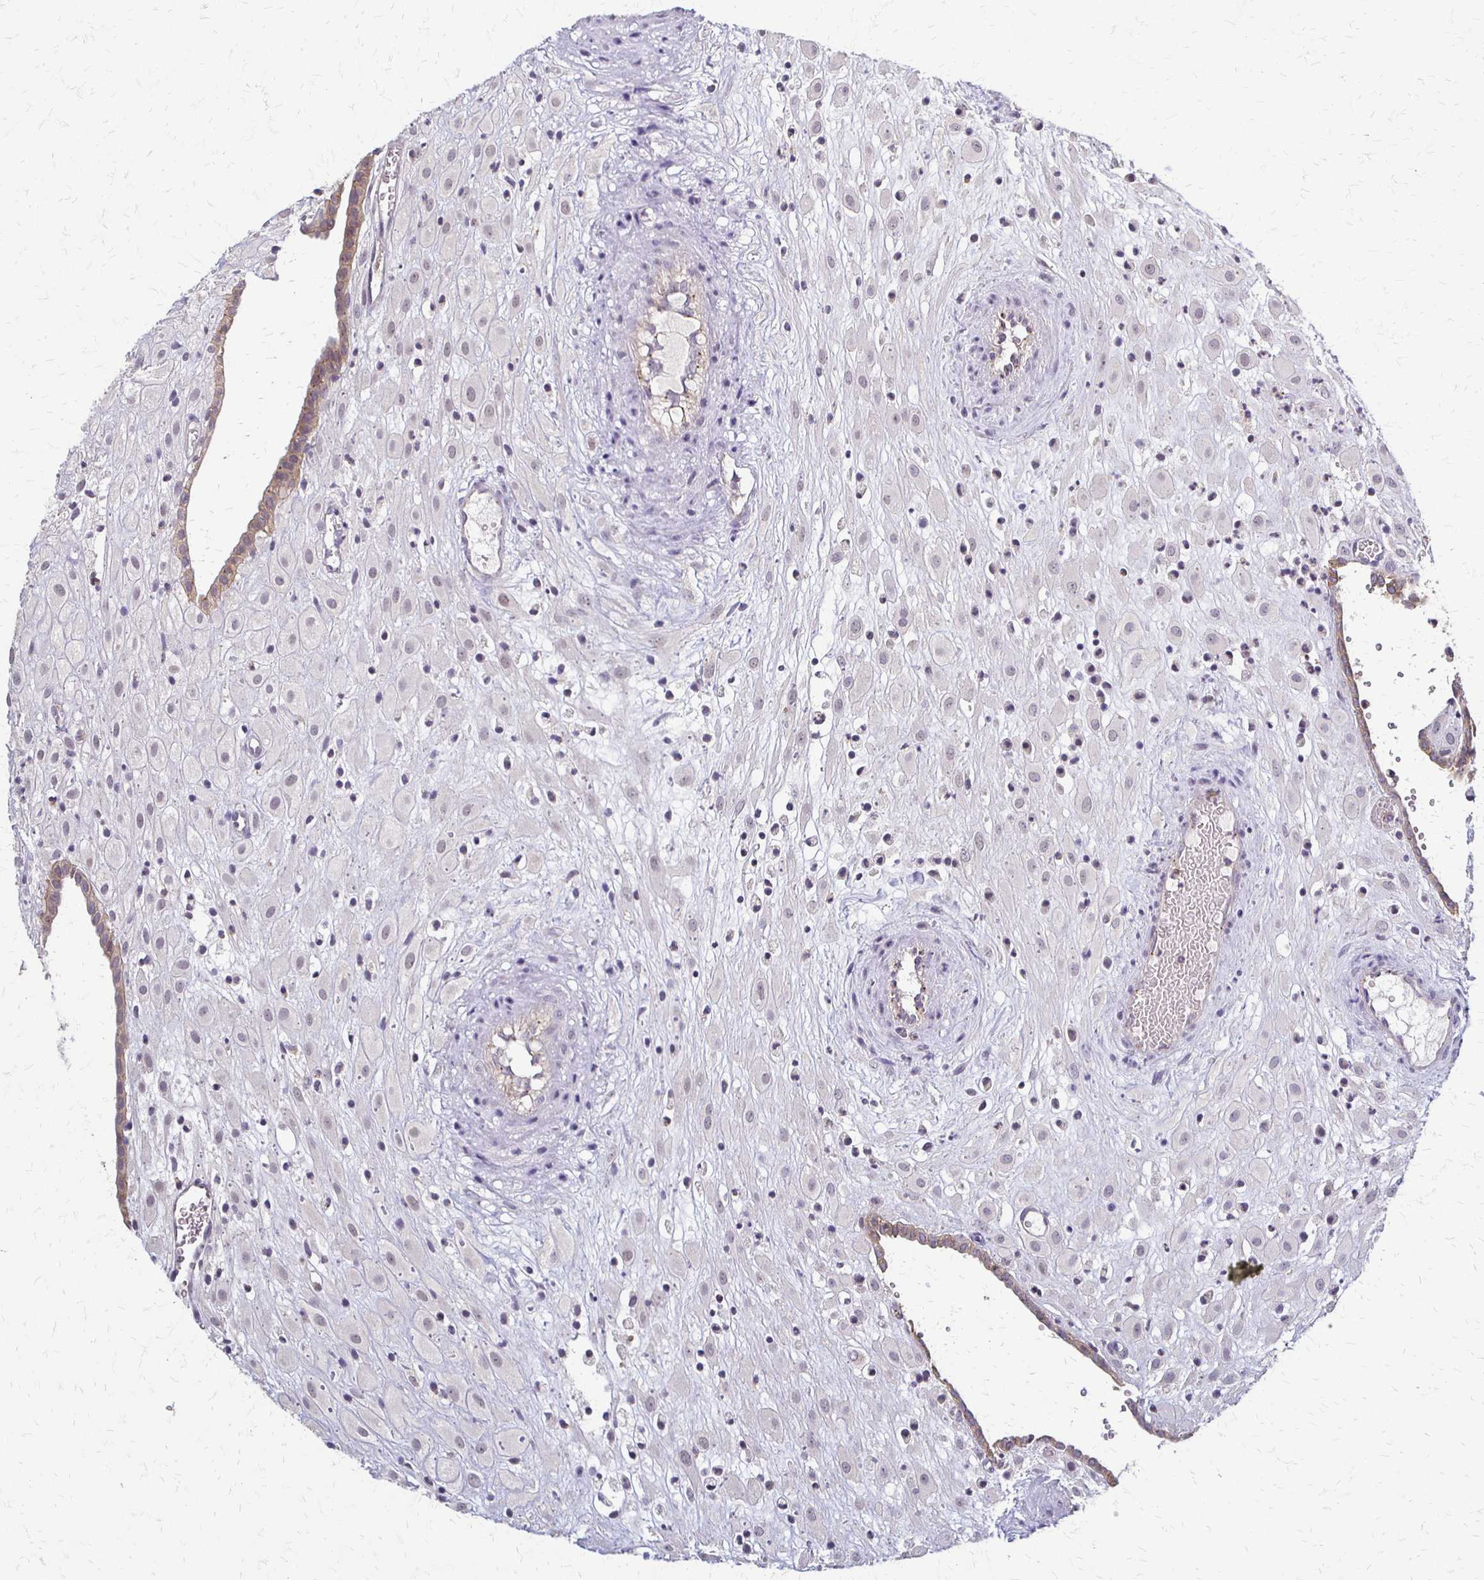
{"staining": {"intensity": "negative", "quantity": "none", "location": "none"}, "tissue": "placenta", "cell_type": "Decidual cells", "image_type": "normal", "snomed": [{"axis": "morphology", "description": "Normal tissue, NOS"}, {"axis": "topography", "description": "Placenta"}], "caption": "DAB immunohistochemical staining of normal human placenta displays no significant expression in decidual cells.", "gene": "SLC9A9", "patient": {"sex": "female", "age": 24}}